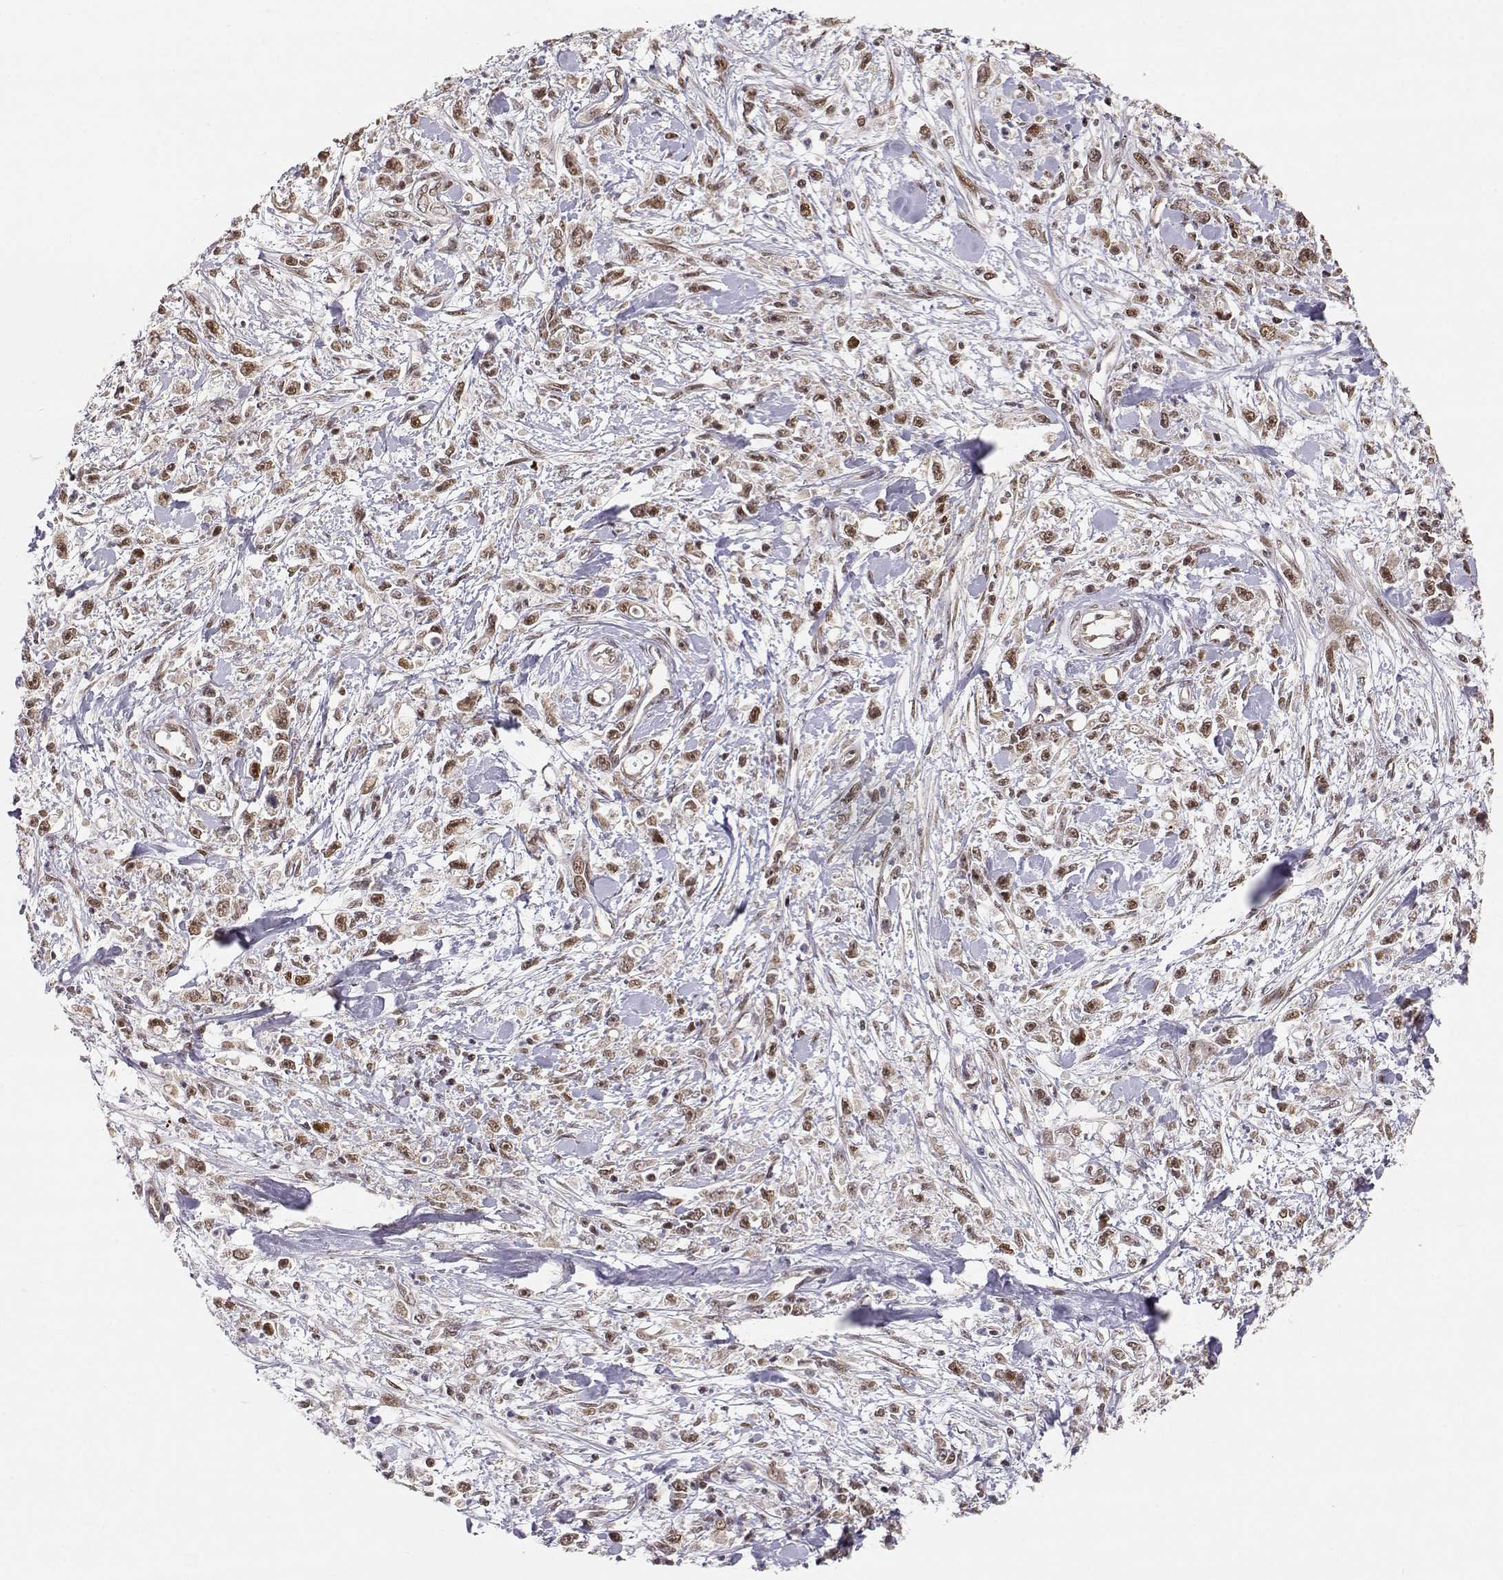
{"staining": {"intensity": "moderate", "quantity": ">75%", "location": "cytoplasmic/membranous,nuclear"}, "tissue": "stomach cancer", "cell_type": "Tumor cells", "image_type": "cancer", "snomed": [{"axis": "morphology", "description": "Adenocarcinoma, NOS"}, {"axis": "topography", "description": "Stomach"}], "caption": "A micrograph showing moderate cytoplasmic/membranous and nuclear positivity in approximately >75% of tumor cells in stomach cancer (adenocarcinoma), as visualized by brown immunohistochemical staining.", "gene": "BRCA1", "patient": {"sex": "female", "age": 59}}